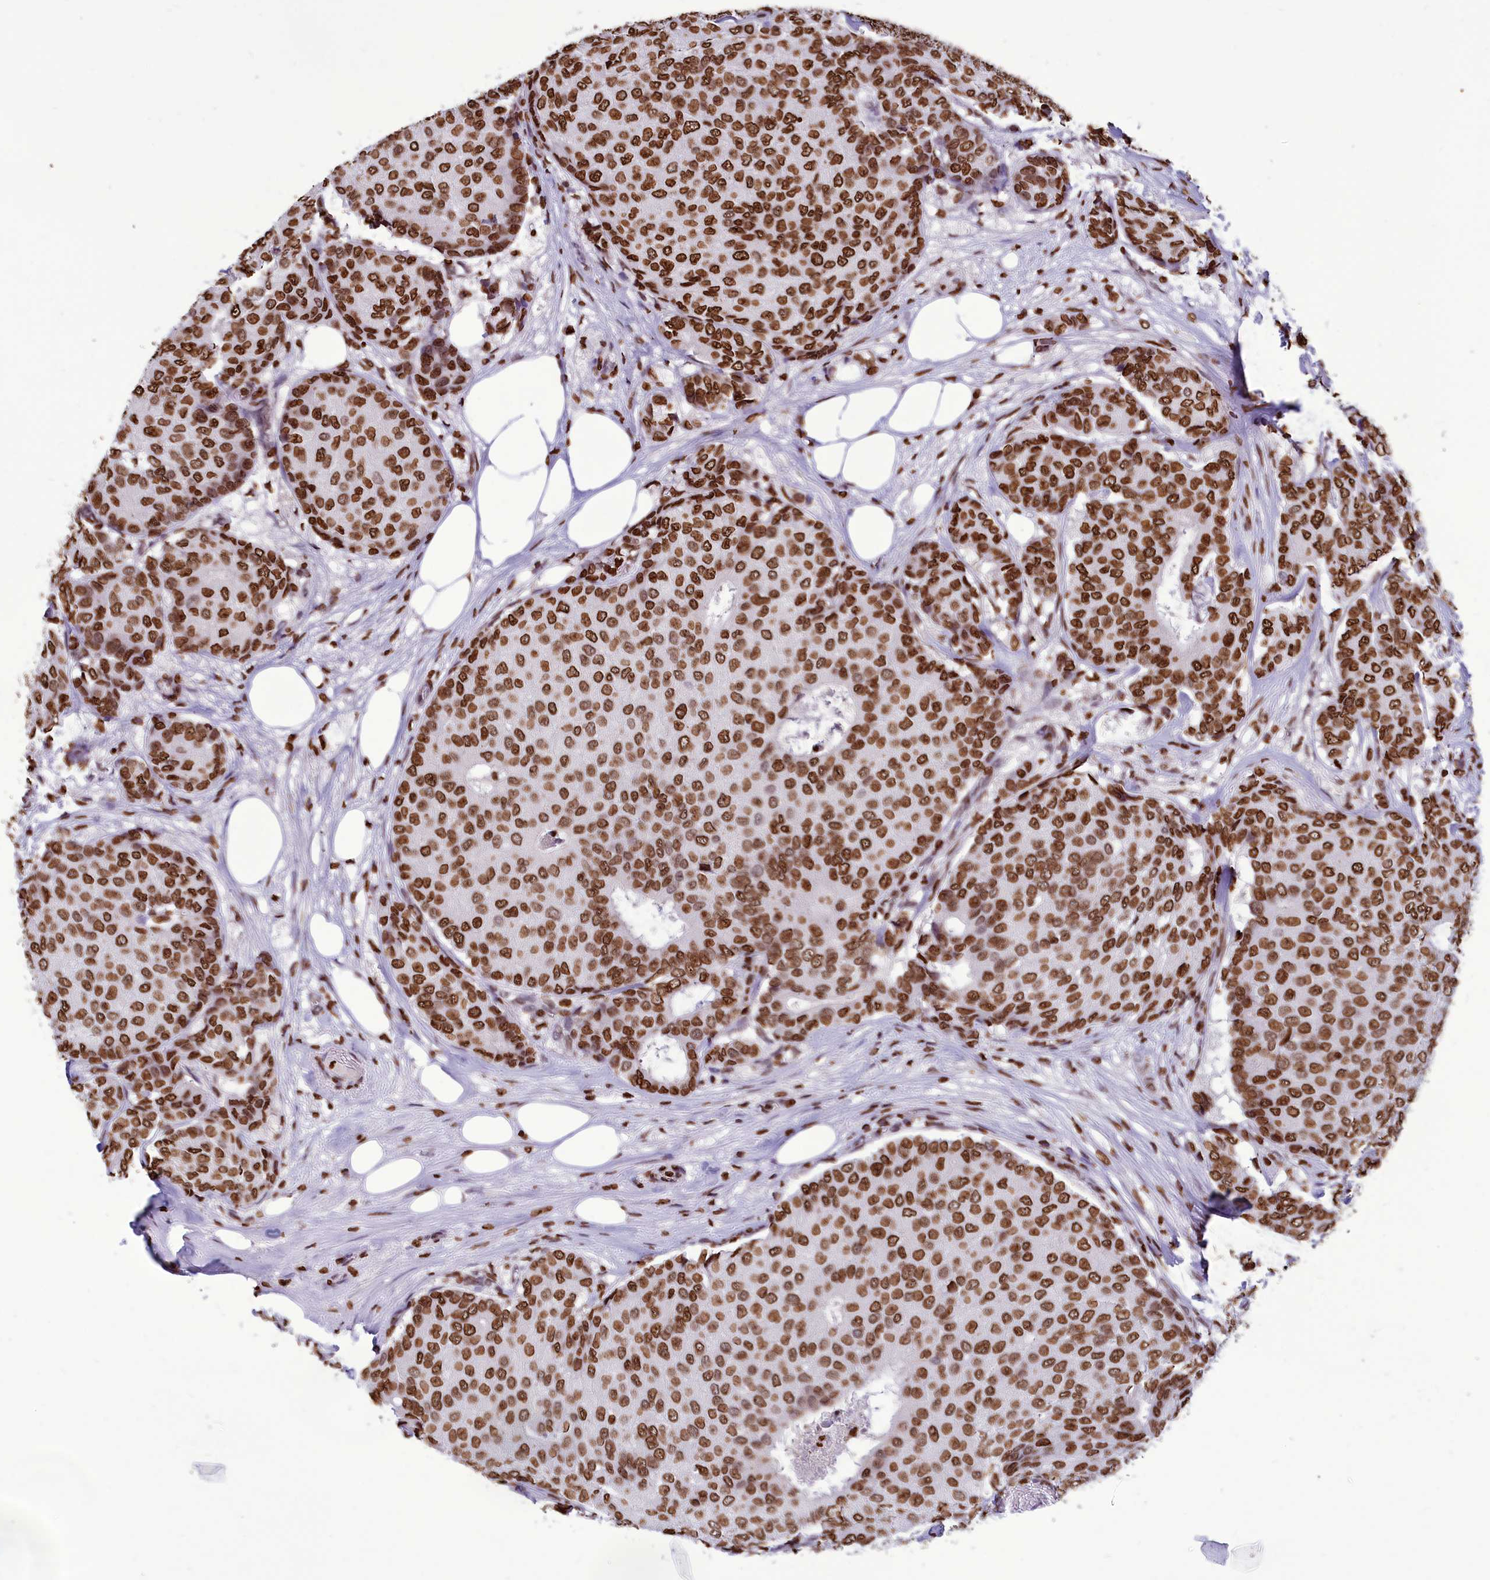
{"staining": {"intensity": "strong", "quantity": ">75%", "location": "nuclear"}, "tissue": "breast cancer", "cell_type": "Tumor cells", "image_type": "cancer", "snomed": [{"axis": "morphology", "description": "Duct carcinoma"}, {"axis": "topography", "description": "Breast"}], "caption": "Protein expression analysis of human breast intraductal carcinoma reveals strong nuclear staining in about >75% of tumor cells. The staining was performed using DAB to visualize the protein expression in brown, while the nuclei were stained in blue with hematoxylin (Magnification: 20x).", "gene": "AKAP17A", "patient": {"sex": "female", "age": 75}}